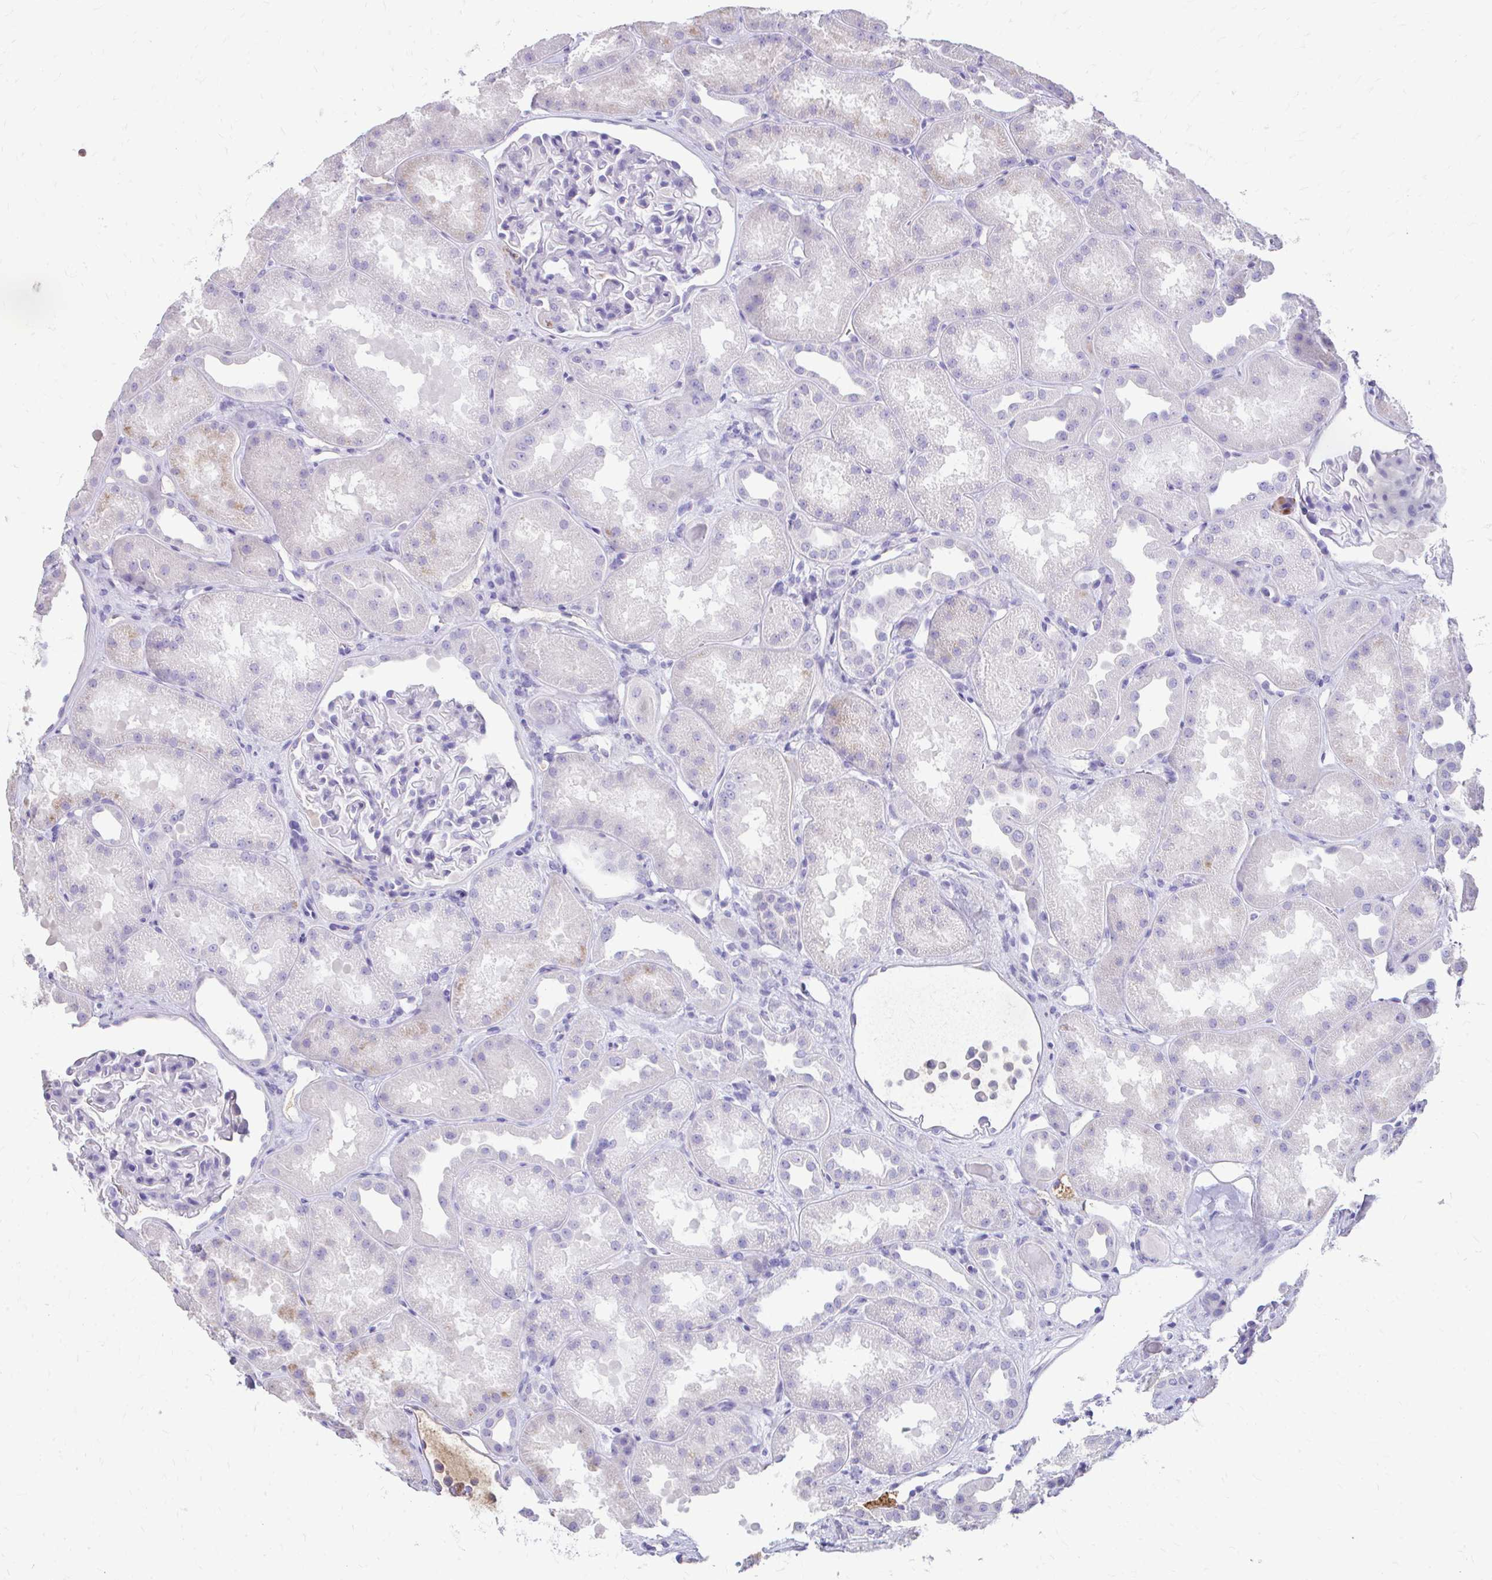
{"staining": {"intensity": "negative", "quantity": "none", "location": "none"}, "tissue": "kidney", "cell_type": "Cells in glomeruli", "image_type": "normal", "snomed": [{"axis": "morphology", "description": "Normal tissue, NOS"}, {"axis": "topography", "description": "Kidney"}], "caption": "Immunohistochemistry of unremarkable kidney displays no positivity in cells in glomeruli.", "gene": "CFH", "patient": {"sex": "male", "age": 61}}